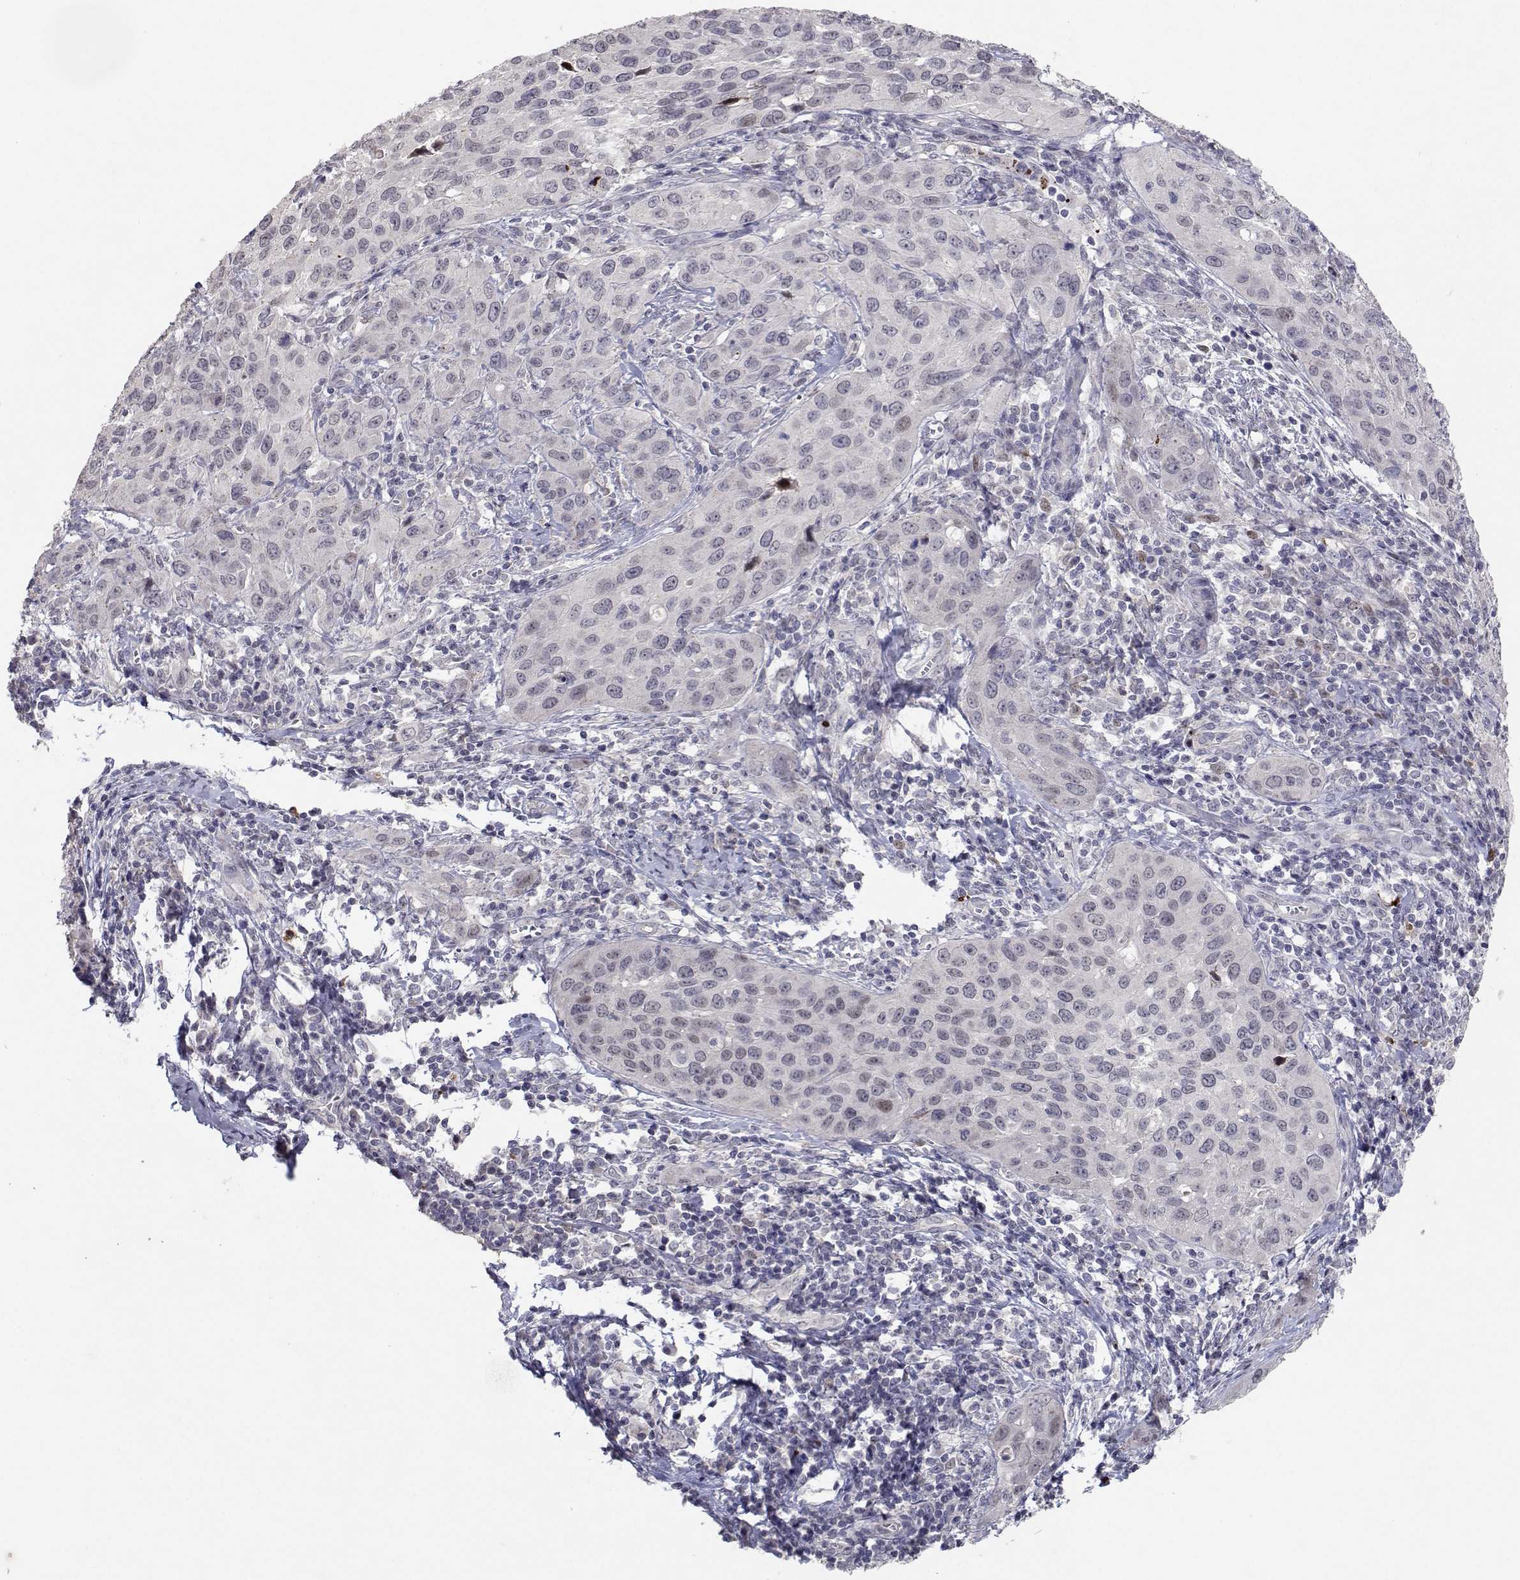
{"staining": {"intensity": "weak", "quantity": "<25%", "location": "nuclear"}, "tissue": "cervical cancer", "cell_type": "Tumor cells", "image_type": "cancer", "snomed": [{"axis": "morphology", "description": "Normal tissue, NOS"}, {"axis": "morphology", "description": "Squamous cell carcinoma, NOS"}, {"axis": "topography", "description": "Cervix"}], "caption": "The photomicrograph displays no significant staining in tumor cells of cervical cancer (squamous cell carcinoma). (Stains: DAB (3,3'-diaminobenzidine) immunohistochemistry with hematoxylin counter stain, Microscopy: brightfield microscopy at high magnification).", "gene": "RBPJL", "patient": {"sex": "female", "age": 51}}